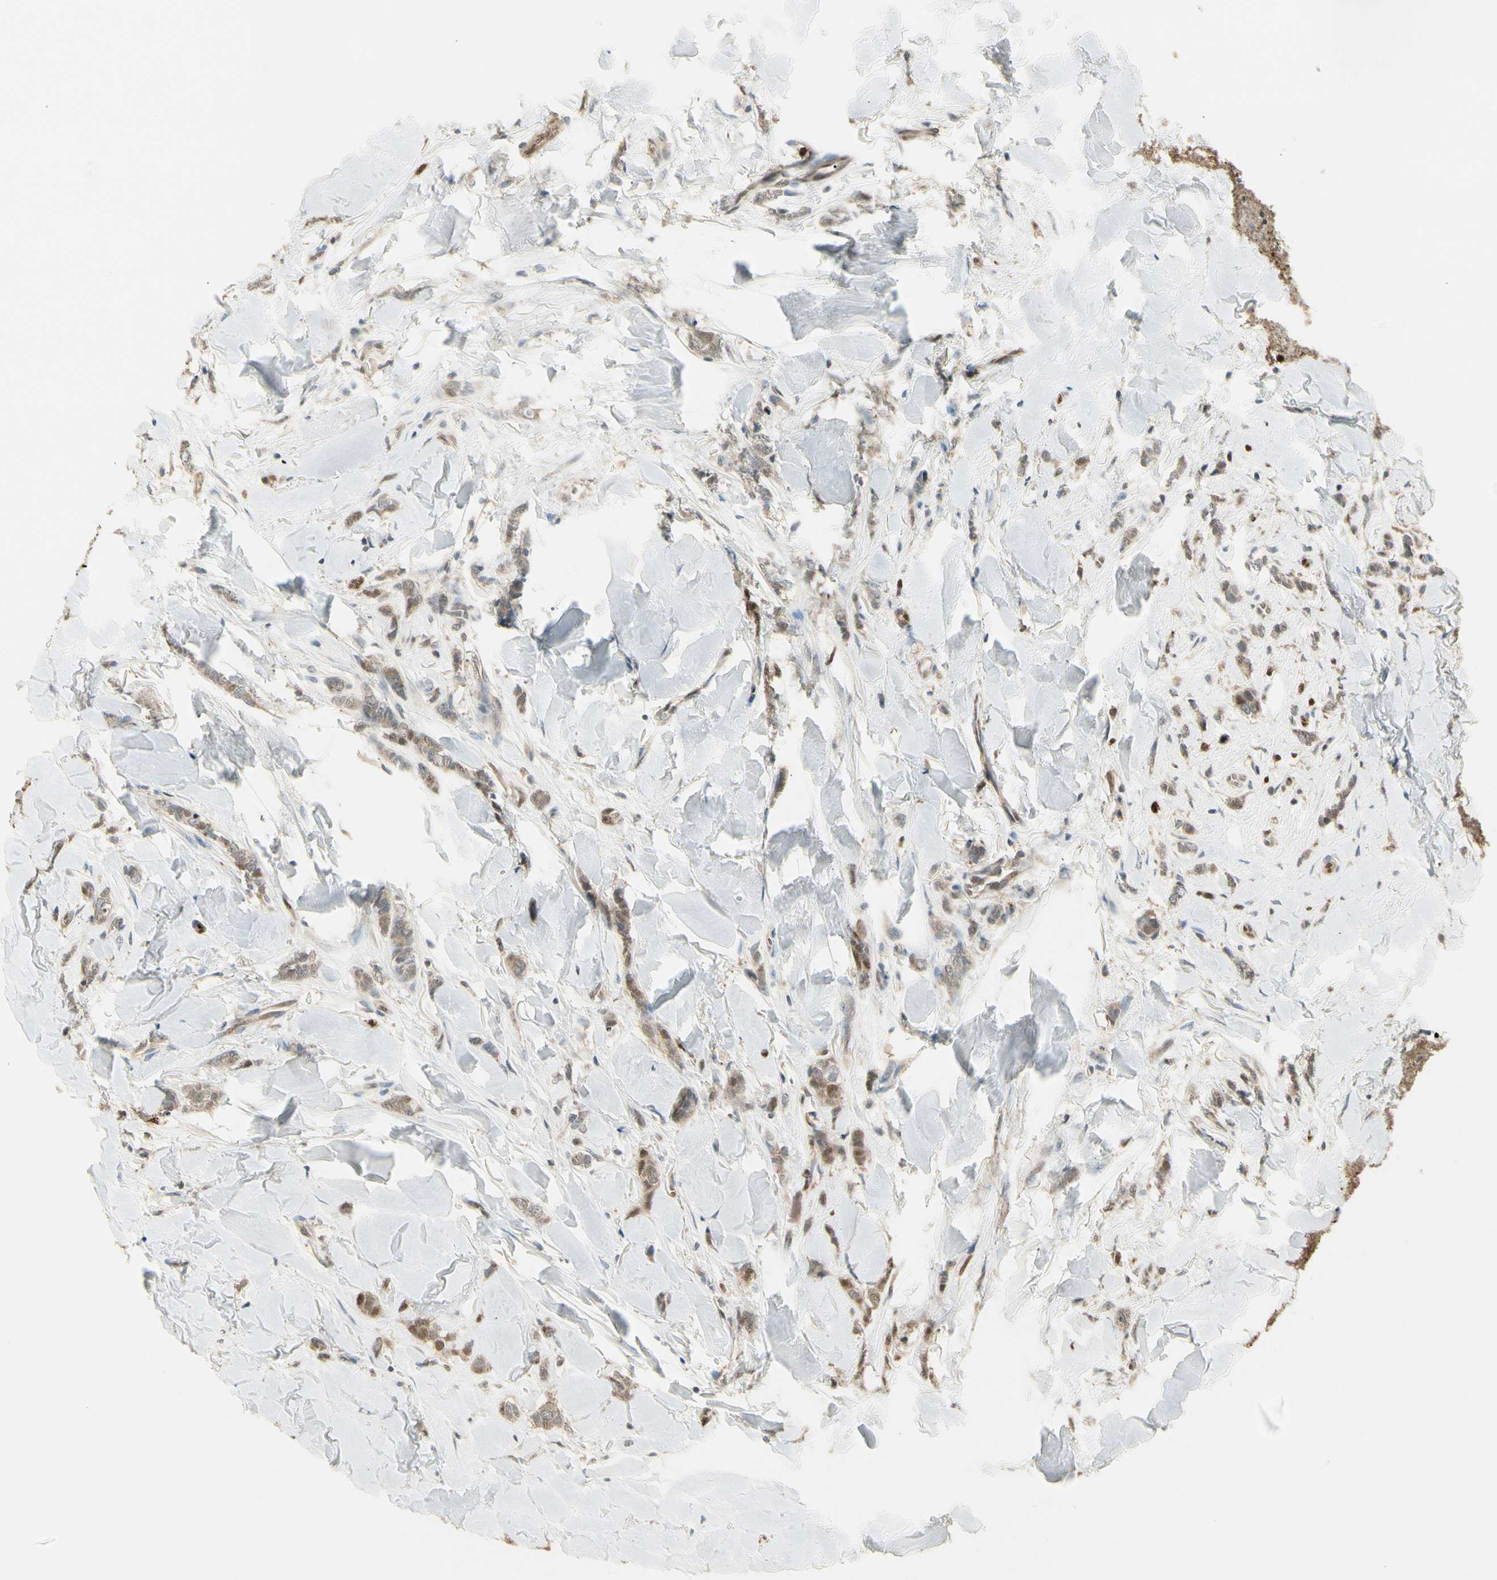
{"staining": {"intensity": "moderate", "quantity": ">75%", "location": "cytoplasmic/membranous,nuclear"}, "tissue": "breast cancer", "cell_type": "Tumor cells", "image_type": "cancer", "snomed": [{"axis": "morphology", "description": "Lobular carcinoma"}, {"axis": "topography", "description": "Skin"}, {"axis": "topography", "description": "Breast"}], "caption": "This is an image of immunohistochemistry staining of breast cancer, which shows moderate positivity in the cytoplasmic/membranous and nuclear of tumor cells.", "gene": "LTA4H", "patient": {"sex": "female", "age": 46}}